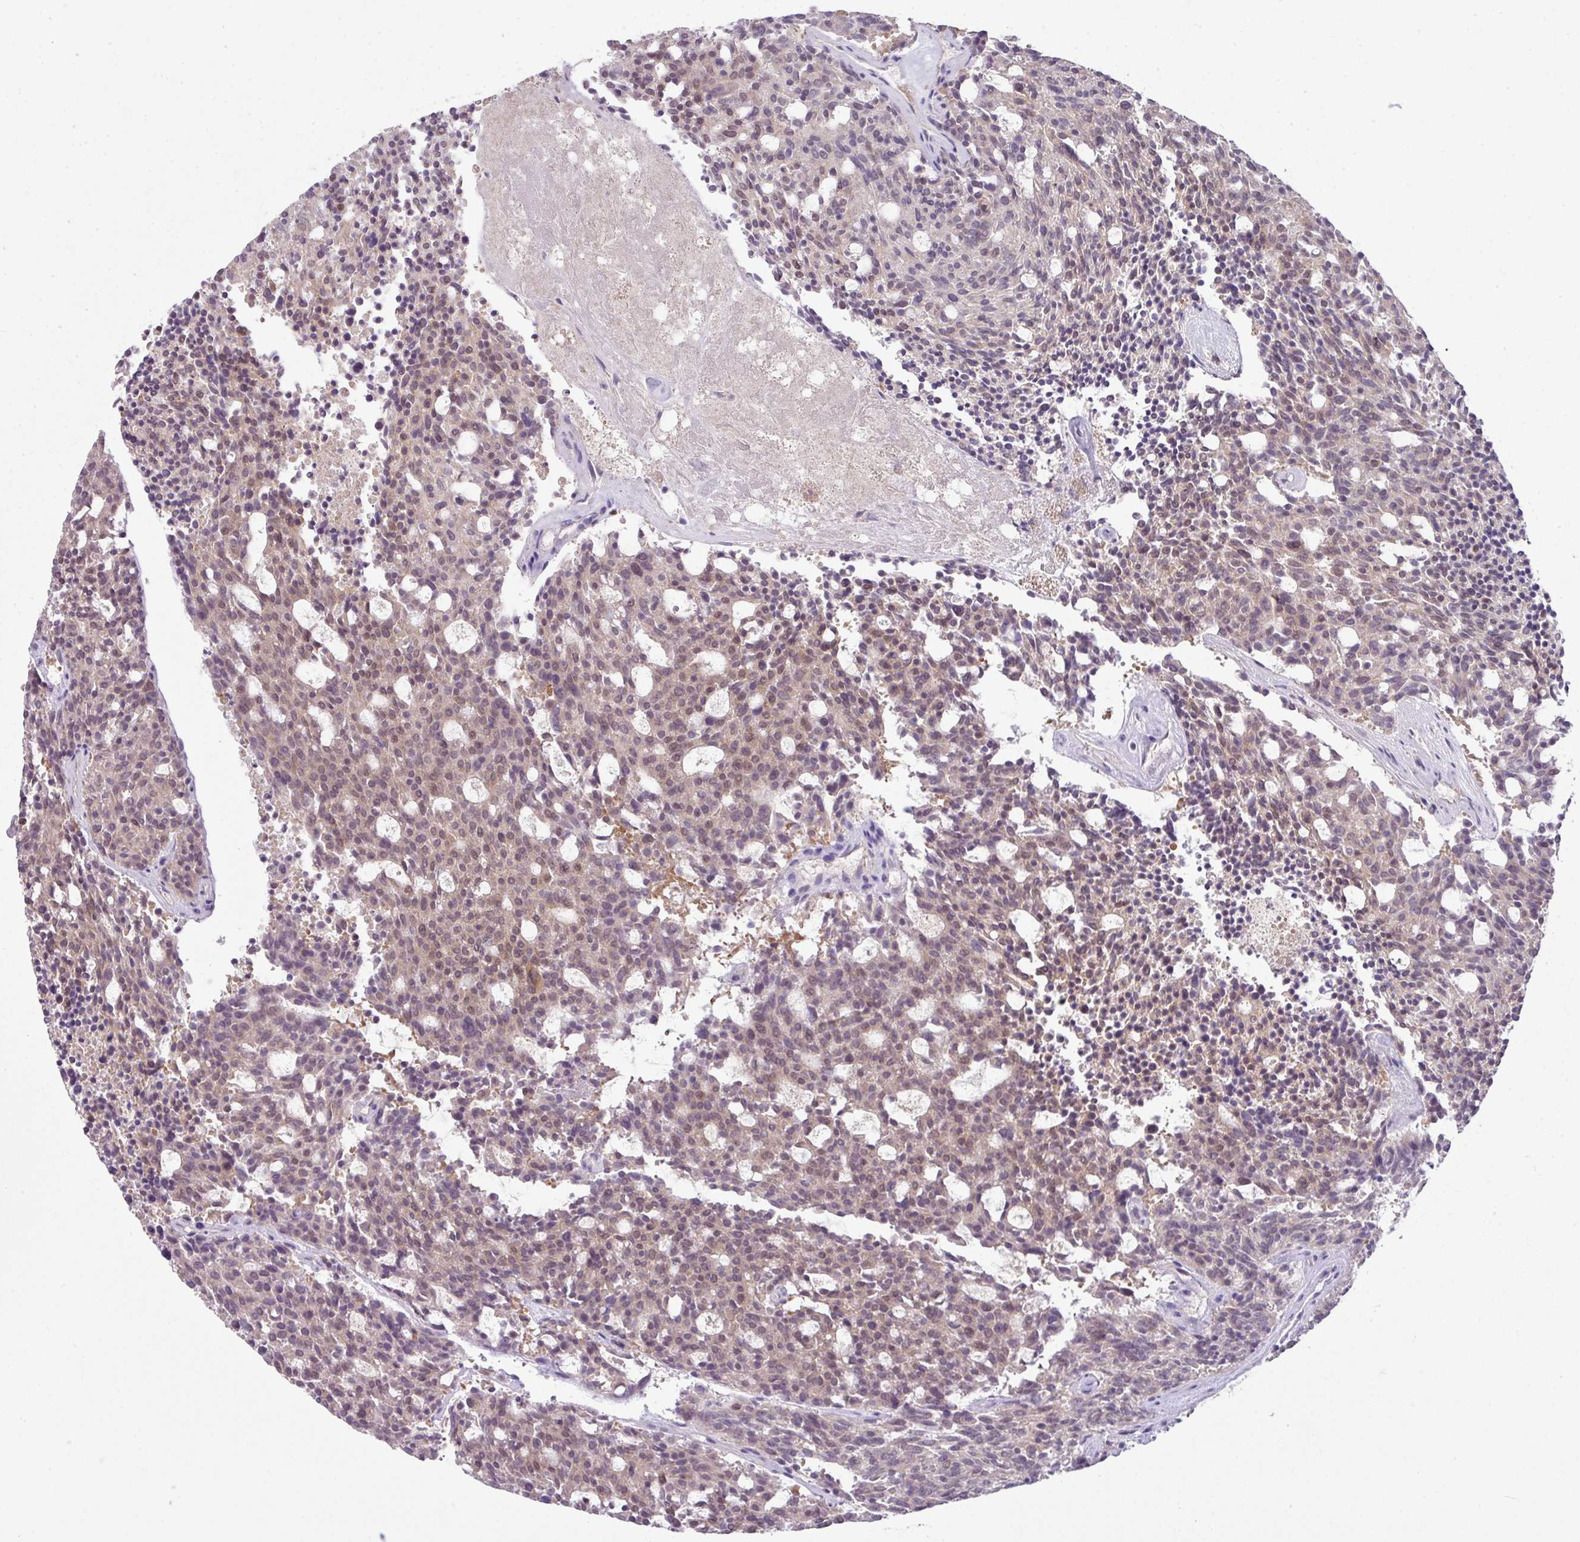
{"staining": {"intensity": "weak", "quantity": ">75%", "location": "nuclear"}, "tissue": "carcinoid", "cell_type": "Tumor cells", "image_type": "cancer", "snomed": [{"axis": "morphology", "description": "Carcinoid, malignant, NOS"}, {"axis": "topography", "description": "Pancreas"}], "caption": "A high-resolution micrograph shows IHC staining of carcinoid, which demonstrates weak nuclear expression in about >75% of tumor cells.", "gene": "TTLL12", "patient": {"sex": "female", "age": 54}}